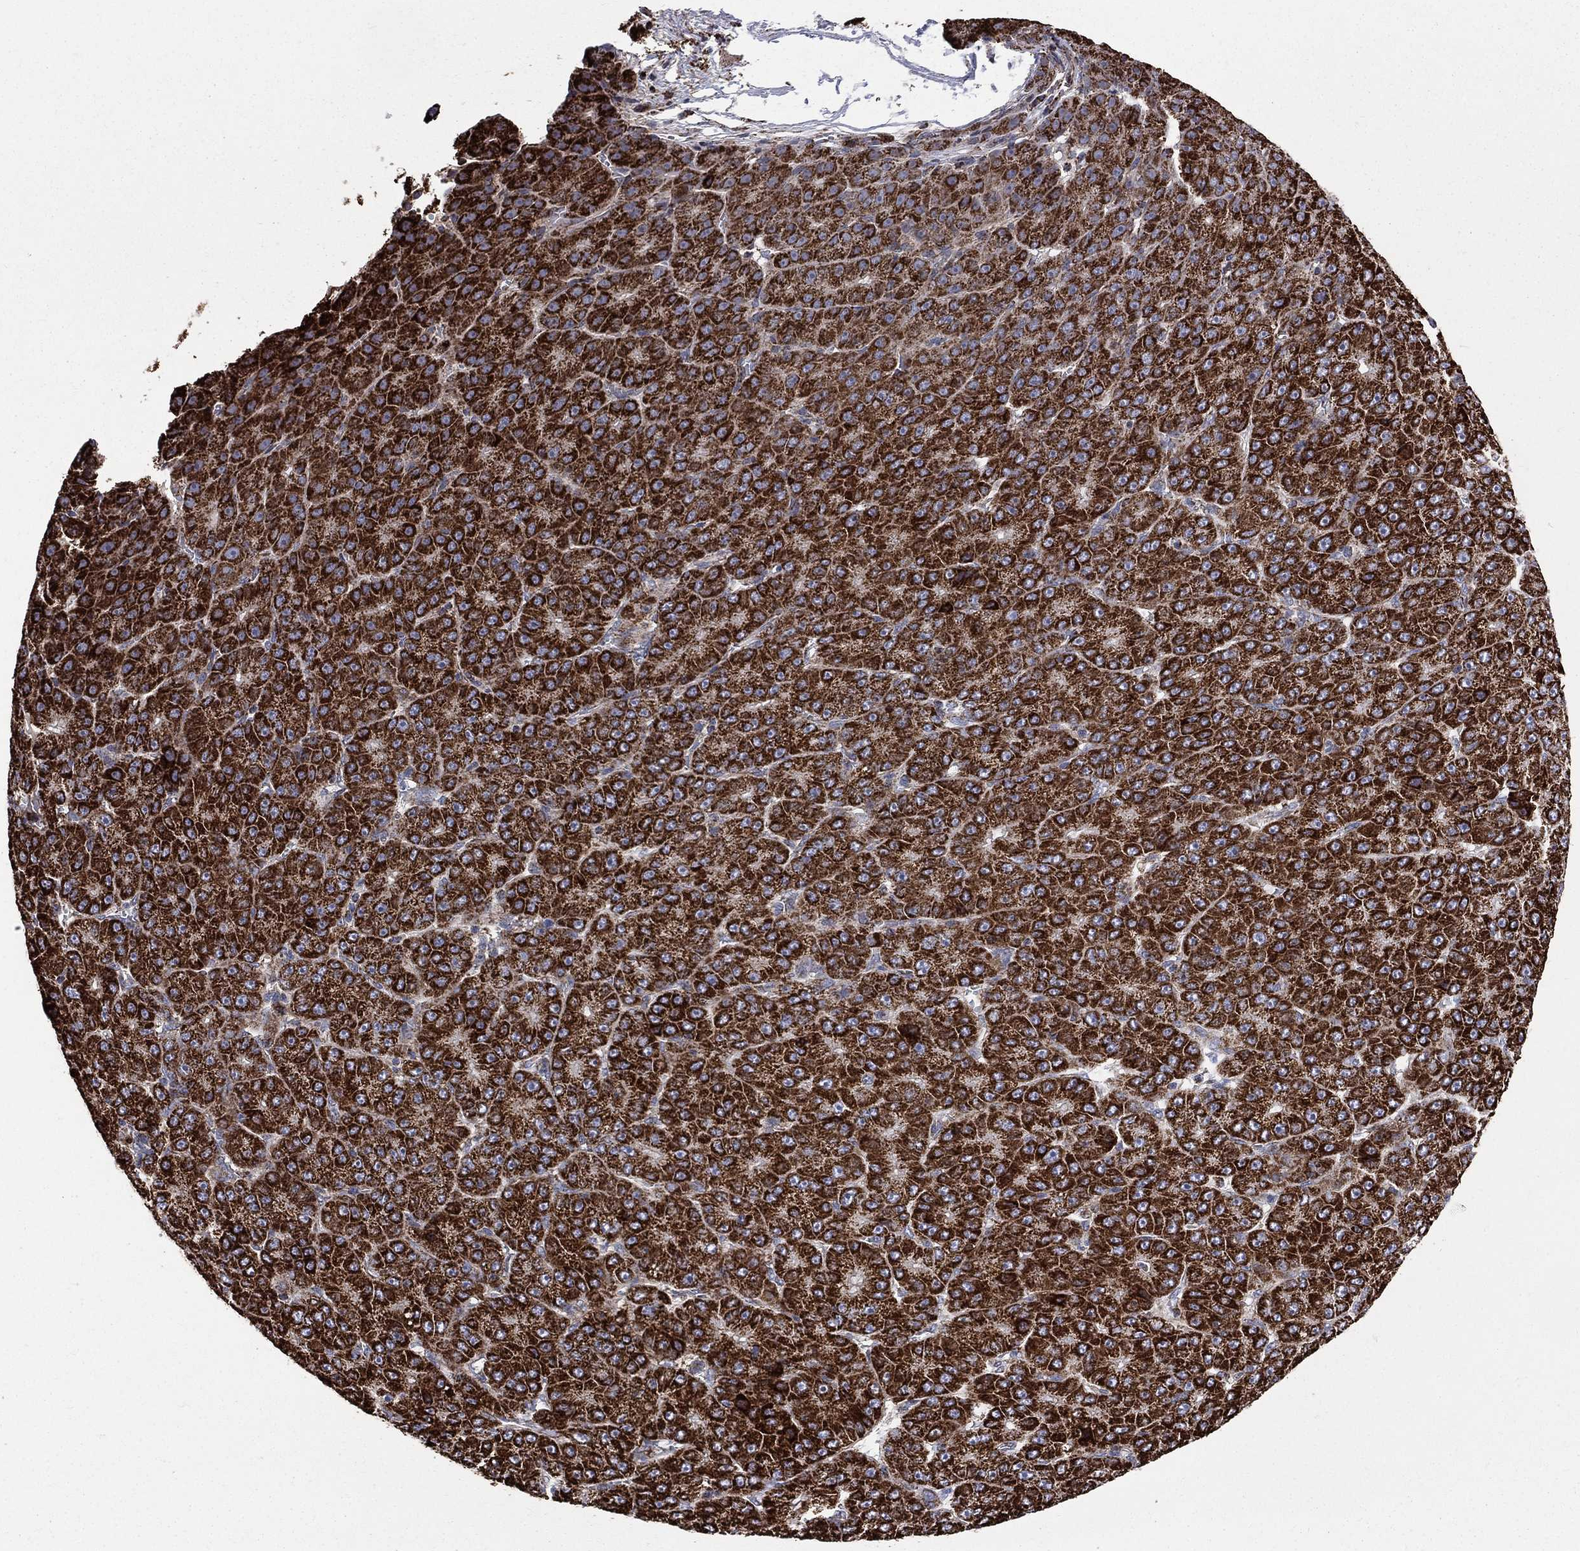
{"staining": {"intensity": "strong", "quantity": ">75%", "location": "cytoplasmic/membranous"}, "tissue": "liver cancer", "cell_type": "Tumor cells", "image_type": "cancer", "snomed": [{"axis": "morphology", "description": "Carcinoma, Hepatocellular, NOS"}, {"axis": "topography", "description": "Liver"}], "caption": "DAB (3,3'-diaminobenzidine) immunohistochemical staining of liver cancer exhibits strong cytoplasmic/membranous protein staining in about >75% of tumor cells. (DAB IHC with brightfield microscopy, high magnification).", "gene": "GOT2", "patient": {"sex": "male", "age": 67}}